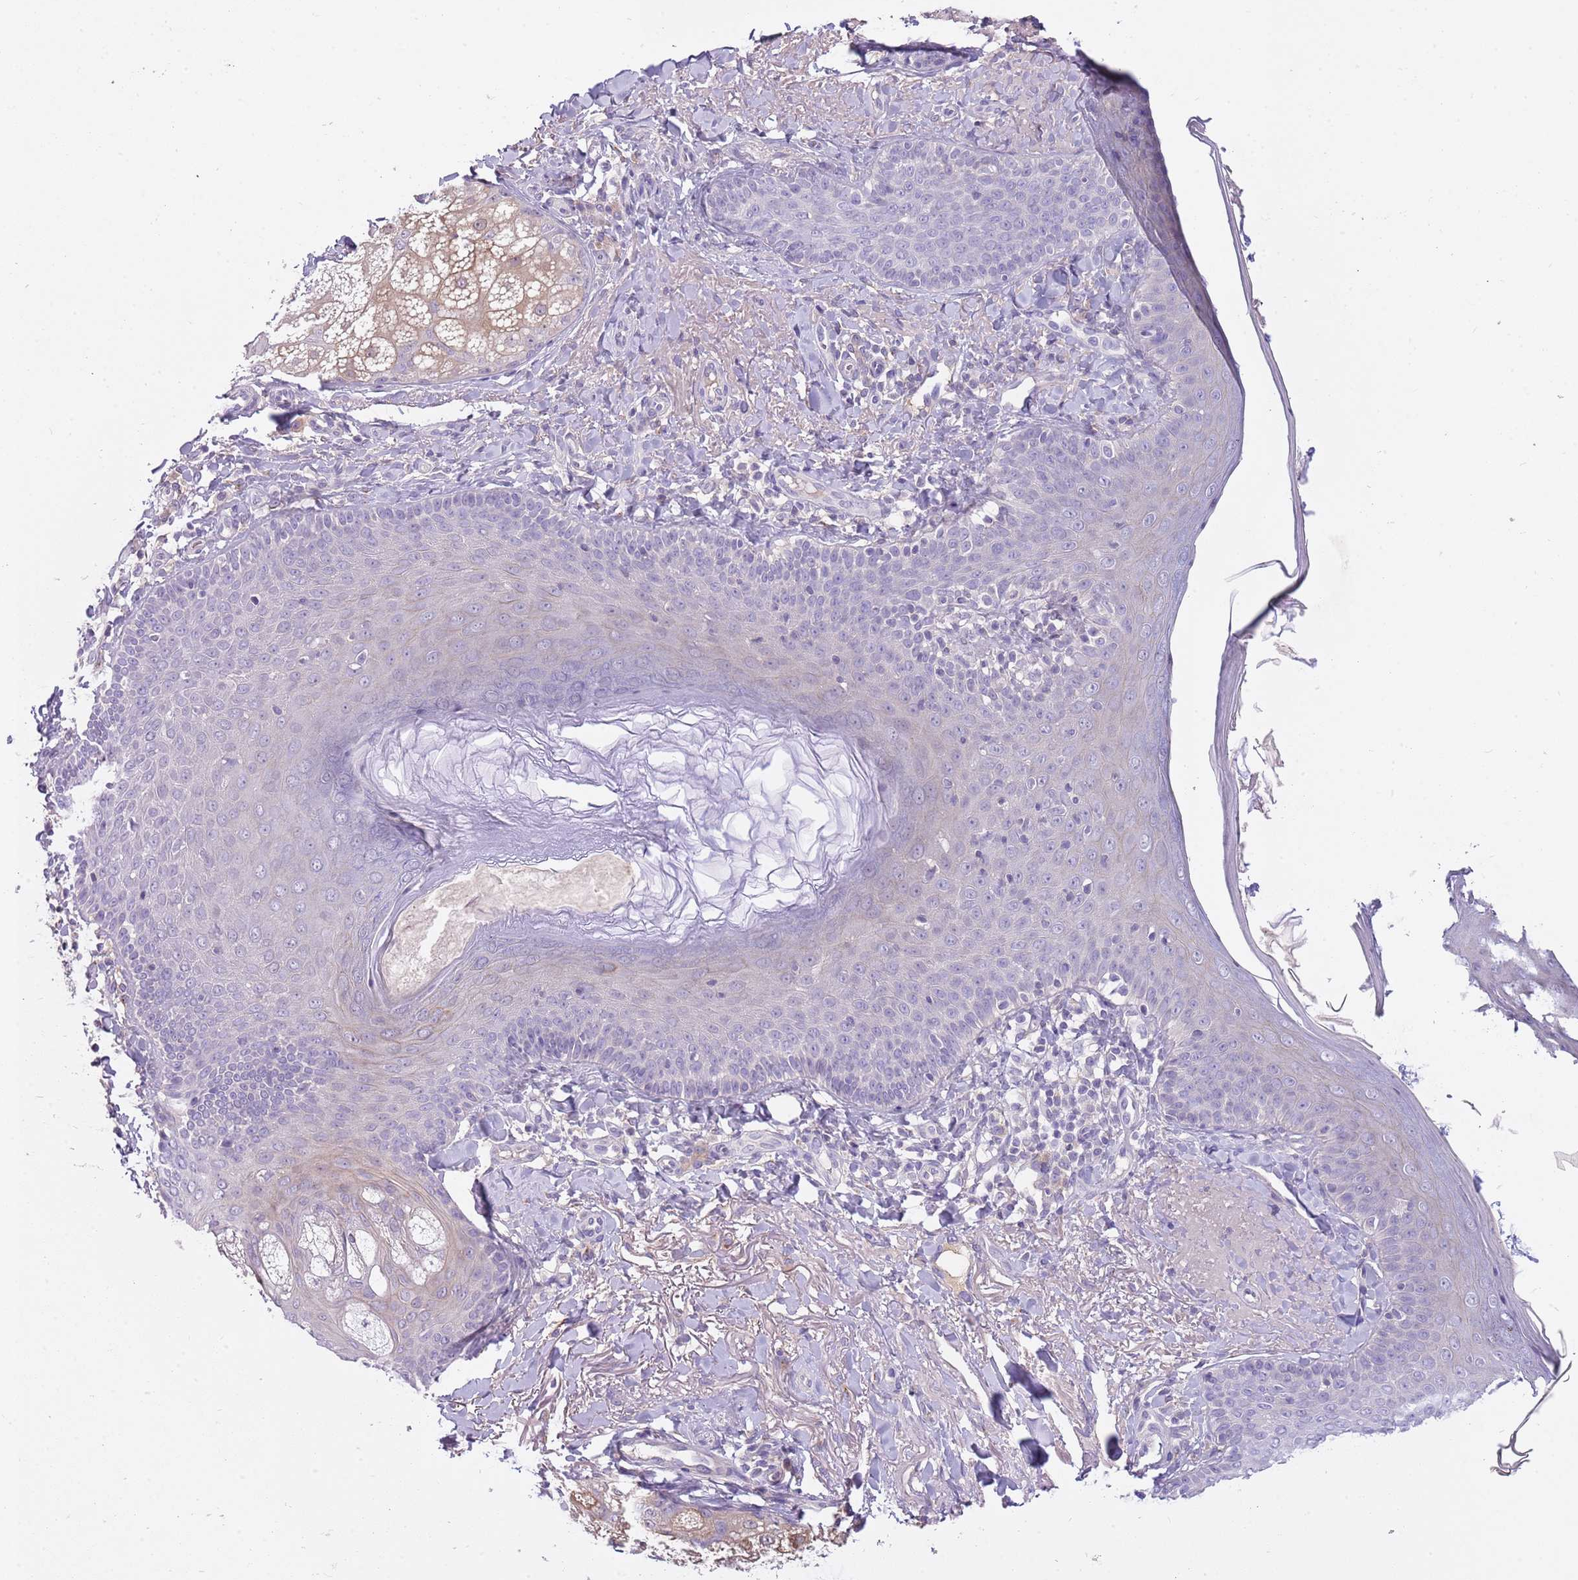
{"staining": {"intensity": "negative", "quantity": "none", "location": "none"}, "tissue": "skin", "cell_type": "Fibroblasts", "image_type": "normal", "snomed": [{"axis": "morphology", "description": "Normal tissue, NOS"}, {"axis": "topography", "description": "Skin"}], "caption": "Normal skin was stained to show a protein in brown. There is no significant expression in fibroblasts. The staining was performed using DAB (3,3'-diaminobenzidine) to visualize the protein expression in brown, while the nuclei were stained in blue with hematoxylin (Magnification: 20x).", "gene": "CFAP73", "patient": {"sex": "male", "age": 57}}